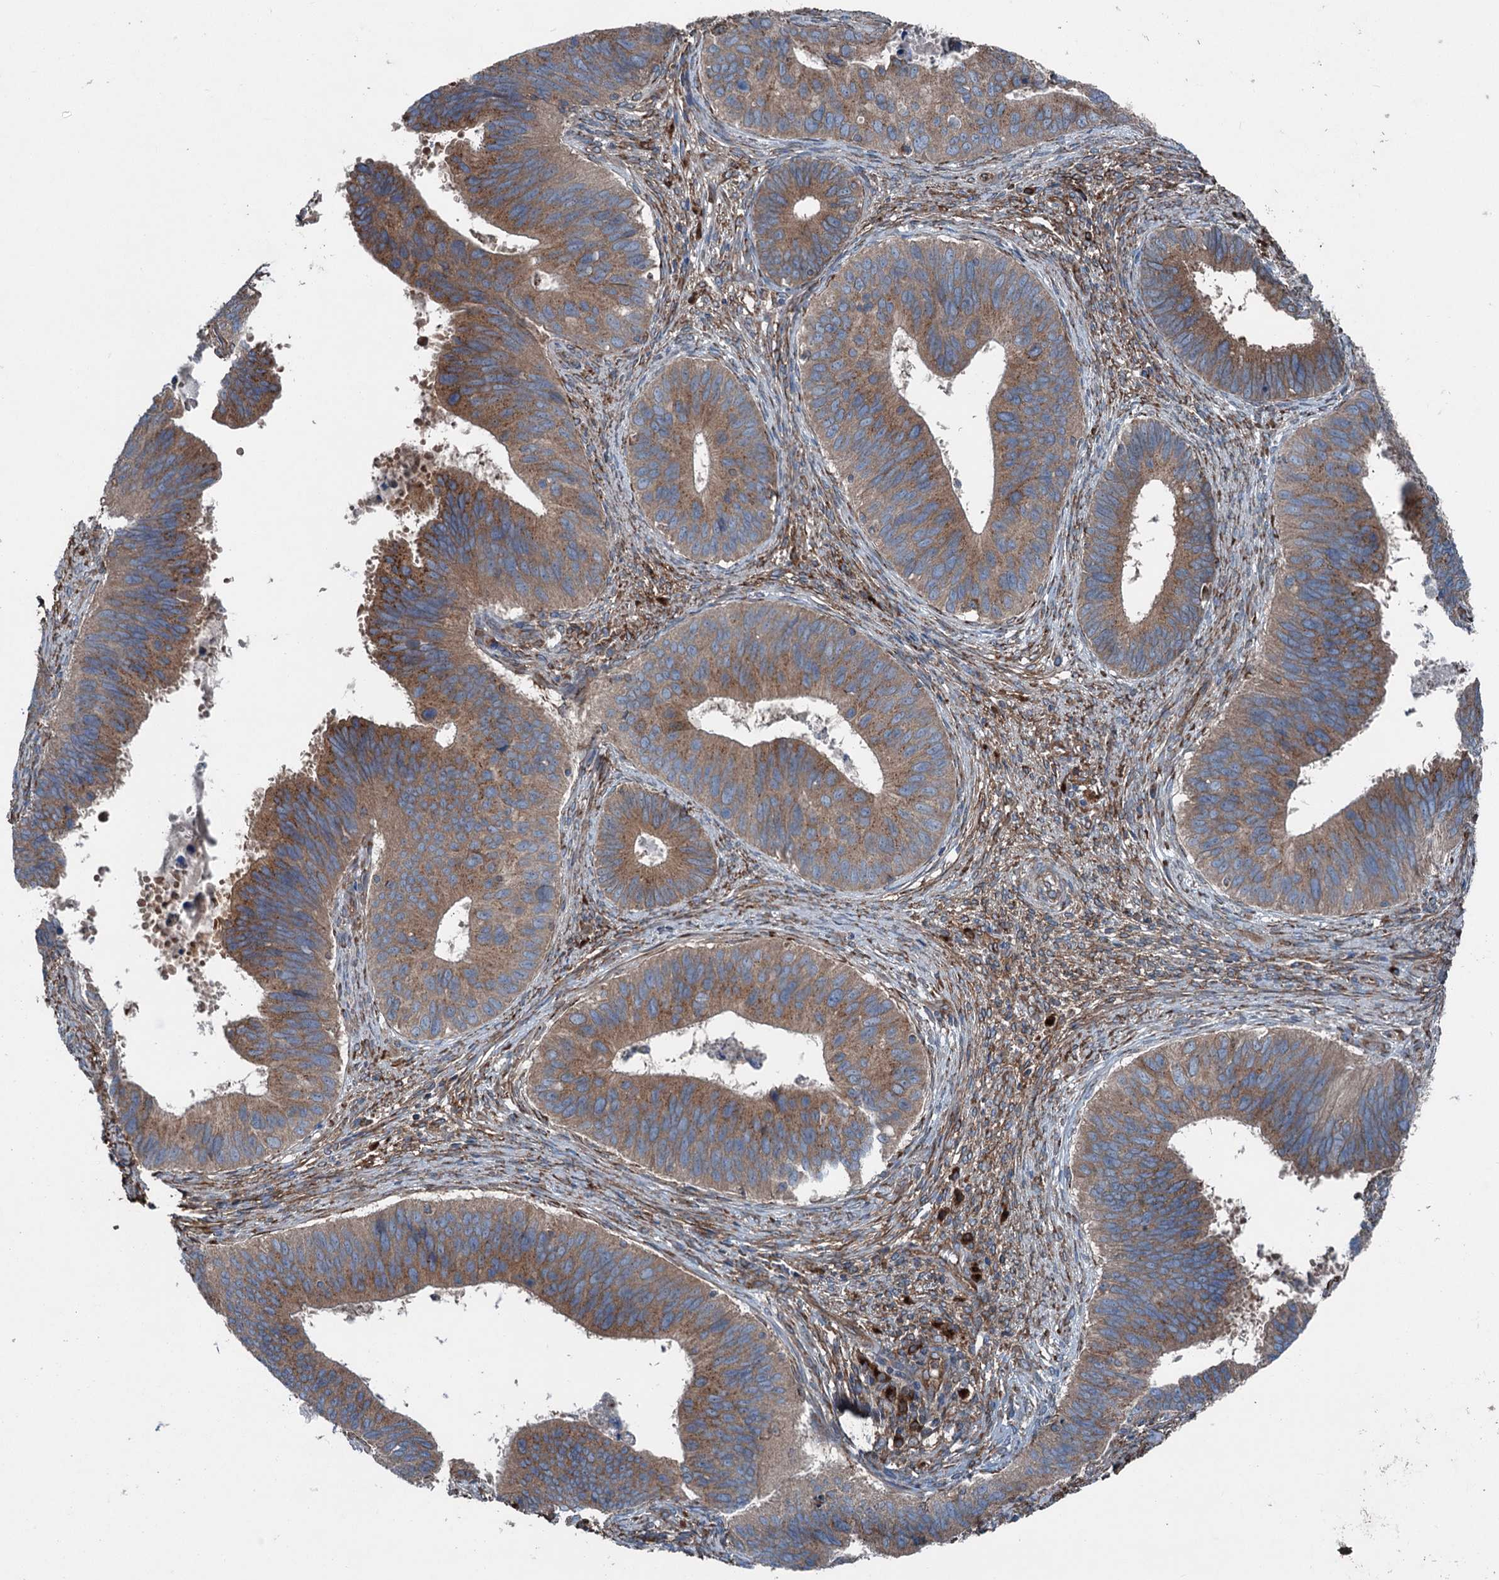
{"staining": {"intensity": "moderate", "quantity": ">75%", "location": "cytoplasmic/membranous"}, "tissue": "cervical cancer", "cell_type": "Tumor cells", "image_type": "cancer", "snomed": [{"axis": "morphology", "description": "Adenocarcinoma, NOS"}, {"axis": "topography", "description": "Cervix"}], "caption": "Cervical cancer (adenocarcinoma) was stained to show a protein in brown. There is medium levels of moderate cytoplasmic/membranous staining in about >75% of tumor cells. Nuclei are stained in blue.", "gene": "CALCOCO1", "patient": {"sex": "female", "age": 42}}